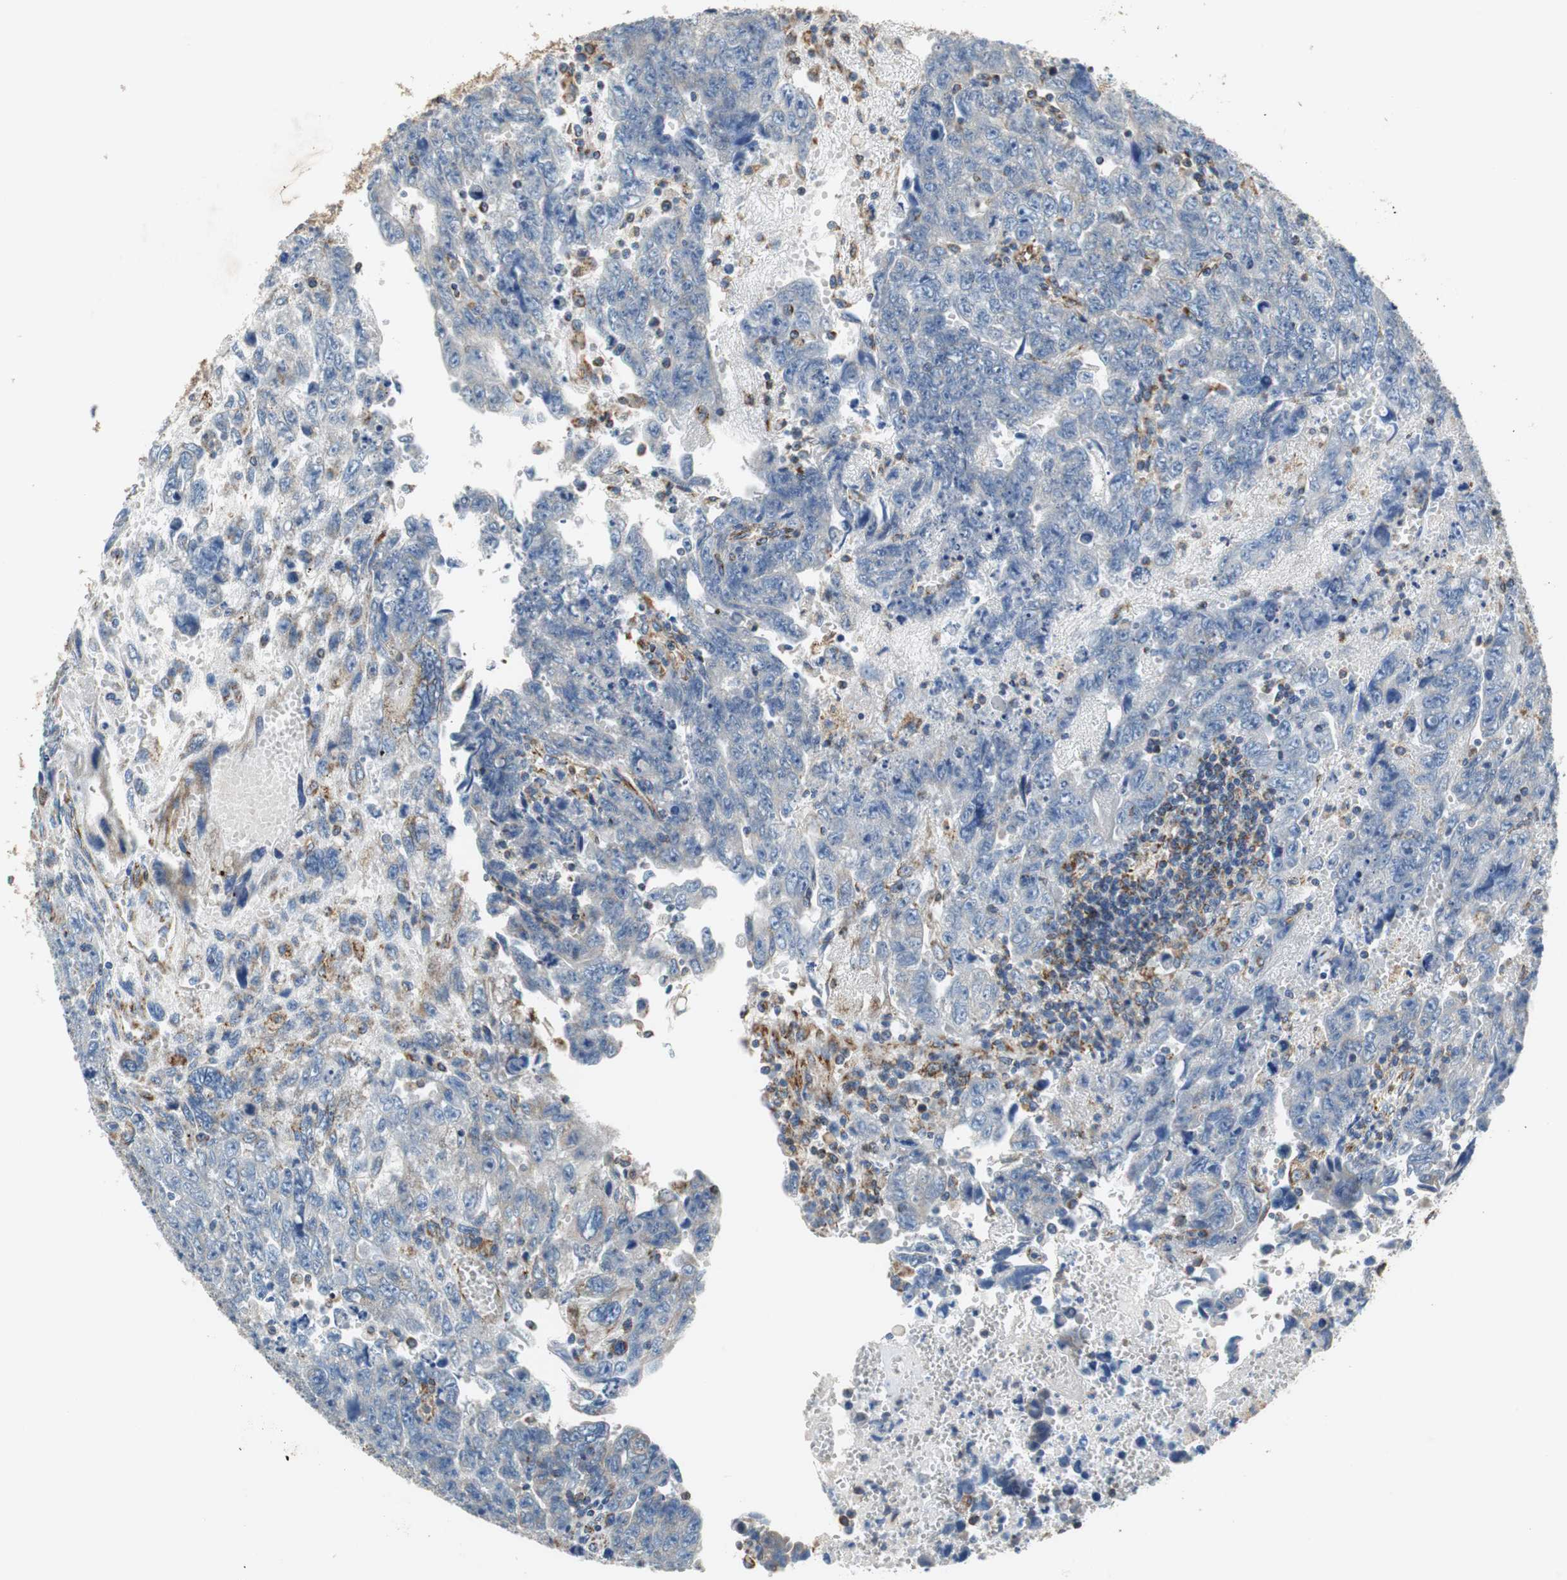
{"staining": {"intensity": "negative", "quantity": "none", "location": "none"}, "tissue": "testis cancer", "cell_type": "Tumor cells", "image_type": "cancer", "snomed": [{"axis": "morphology", "description": "Carcinoma, Embryonal, NOS"}, {"axis": "topography", "description": "Testis"}], "caption": "This is an IHC image of human testis embryonal carcinoma. There is no expression in tumor cells.", "gene": "GSTK1", "patient": {"sex": "male", "age": 28}}